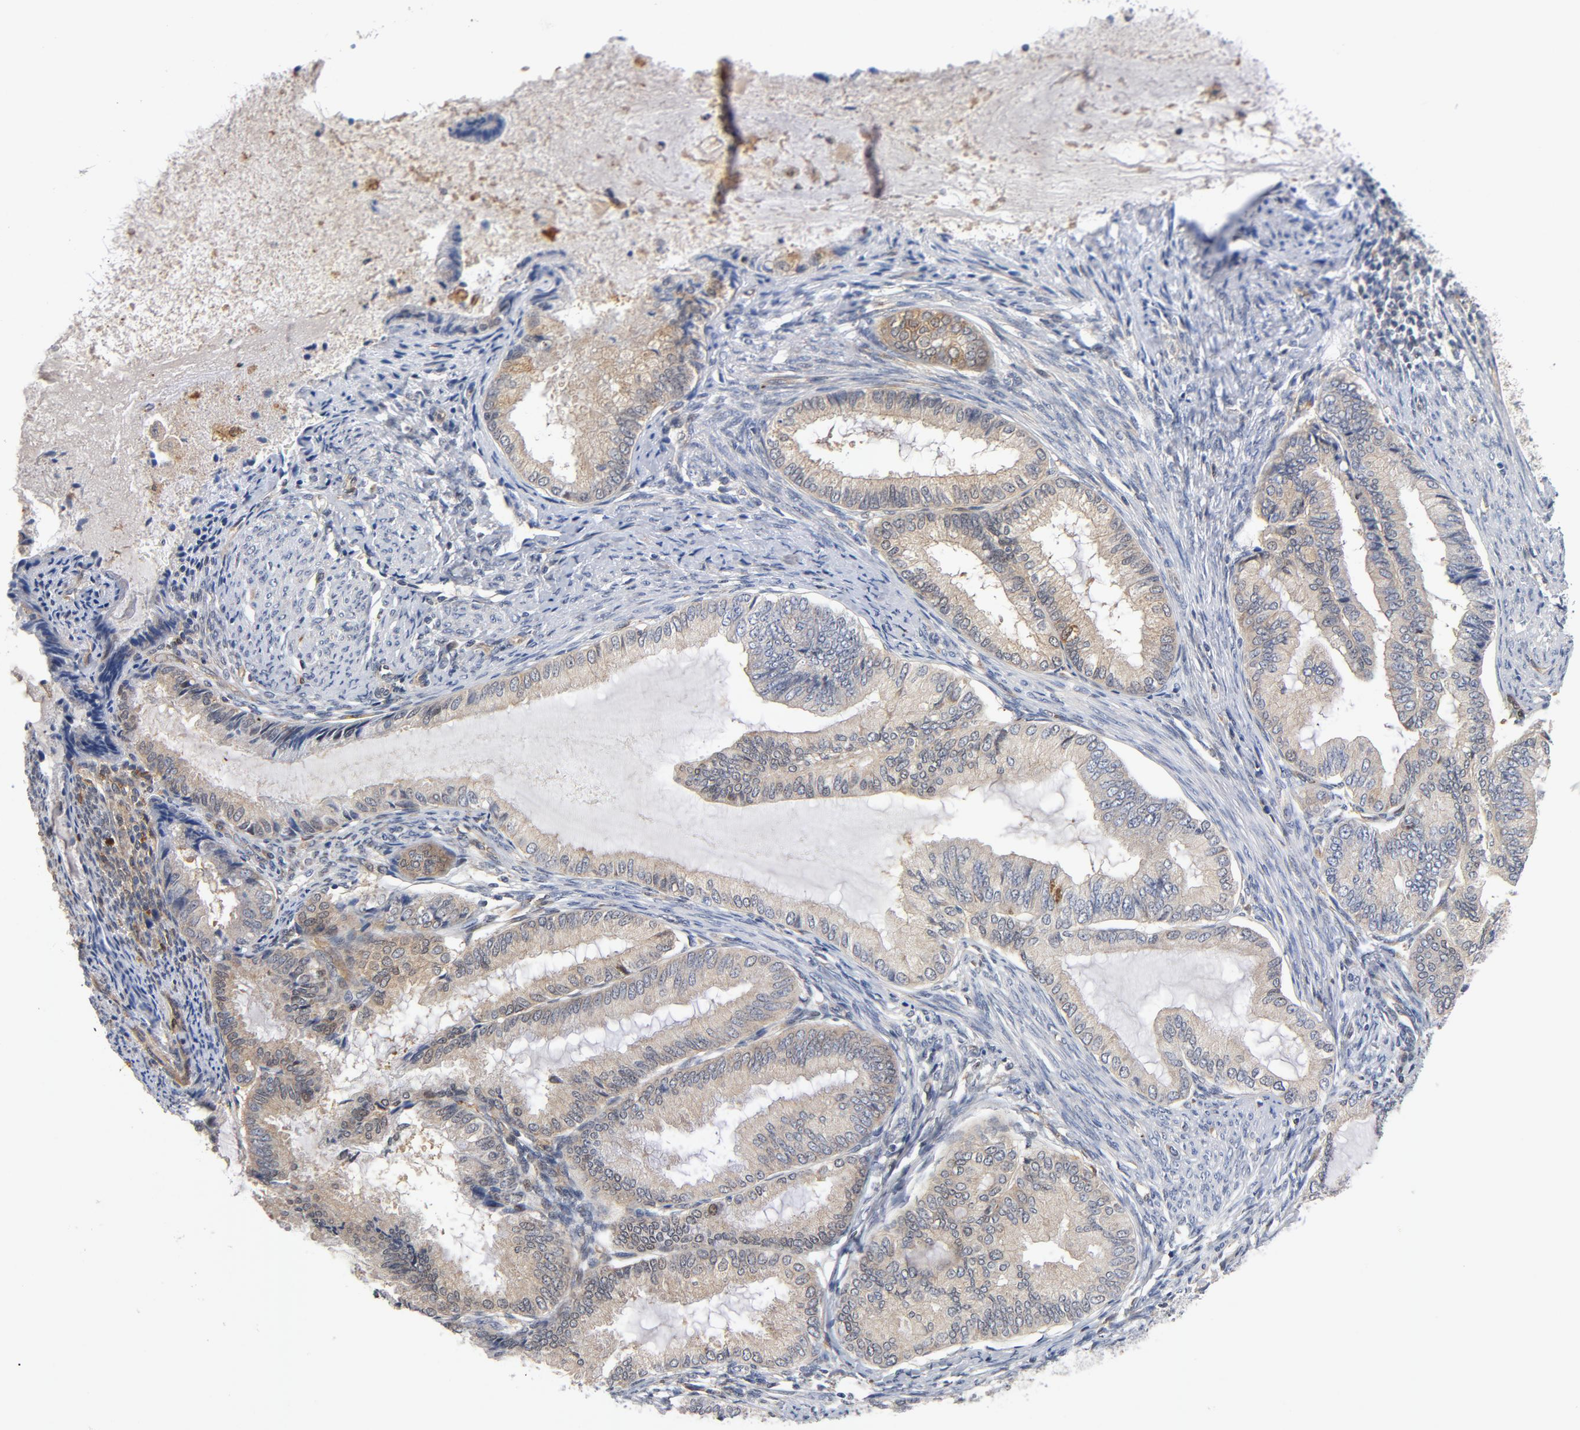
{"staining": {"intensity": "weak", "quantity": ">75%", "location": "cytoplasmic/membranous"}, "tissue": "endometrial cancer", "cell_type": "Tumor cells", "image_type": "cancer", "snomed": [{"axis": "morphology", "description": "Adenocarcinoma, NOS"}, {"axis": "topography", "description": "Endometrium"}], "caption": "DAB immunohistochemical staining of human adenocarcinoma (endometrial) displays weak cytoplasmic/membranous protein expression in approximately >75% of tumor cells.", "gene": "RAPGEF4", "patient": {"sex": "female", "age": 86}}